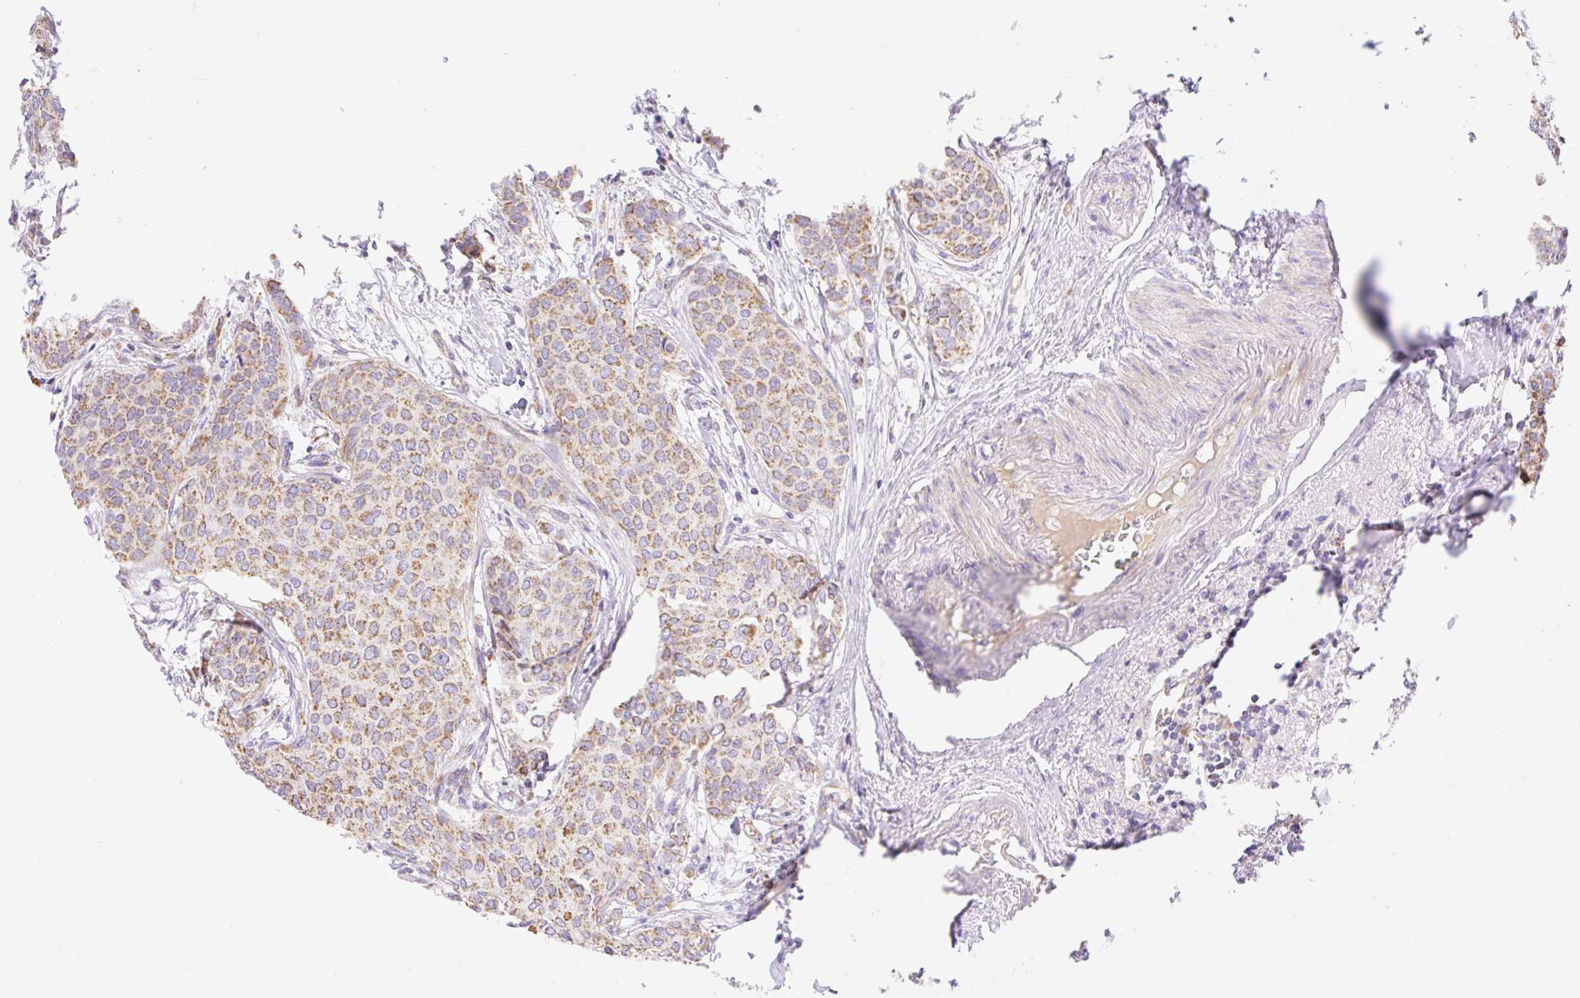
{"staining": {"intensity": "moderate", "quantity": "25%-75%", "location": "cytoplasmic/membranous"}, "tissue": "breast cancer", "cell_type": "Tumor cells", "image_type": "cancer", "snomed": [{"axis": "morphology", "description": "Duct carcinoma"}, {"axis": "topography", "description": "Breast"}], "caption": "Brown immunohistochemical staining in human breast cancer (invasive ductal carcinoma) shows moderate cytoplasmic/membranous positivity in about 25%-75% of tumor cells.", "gene": "ESAM", "patient": {"sex": "female", "age": 47}}